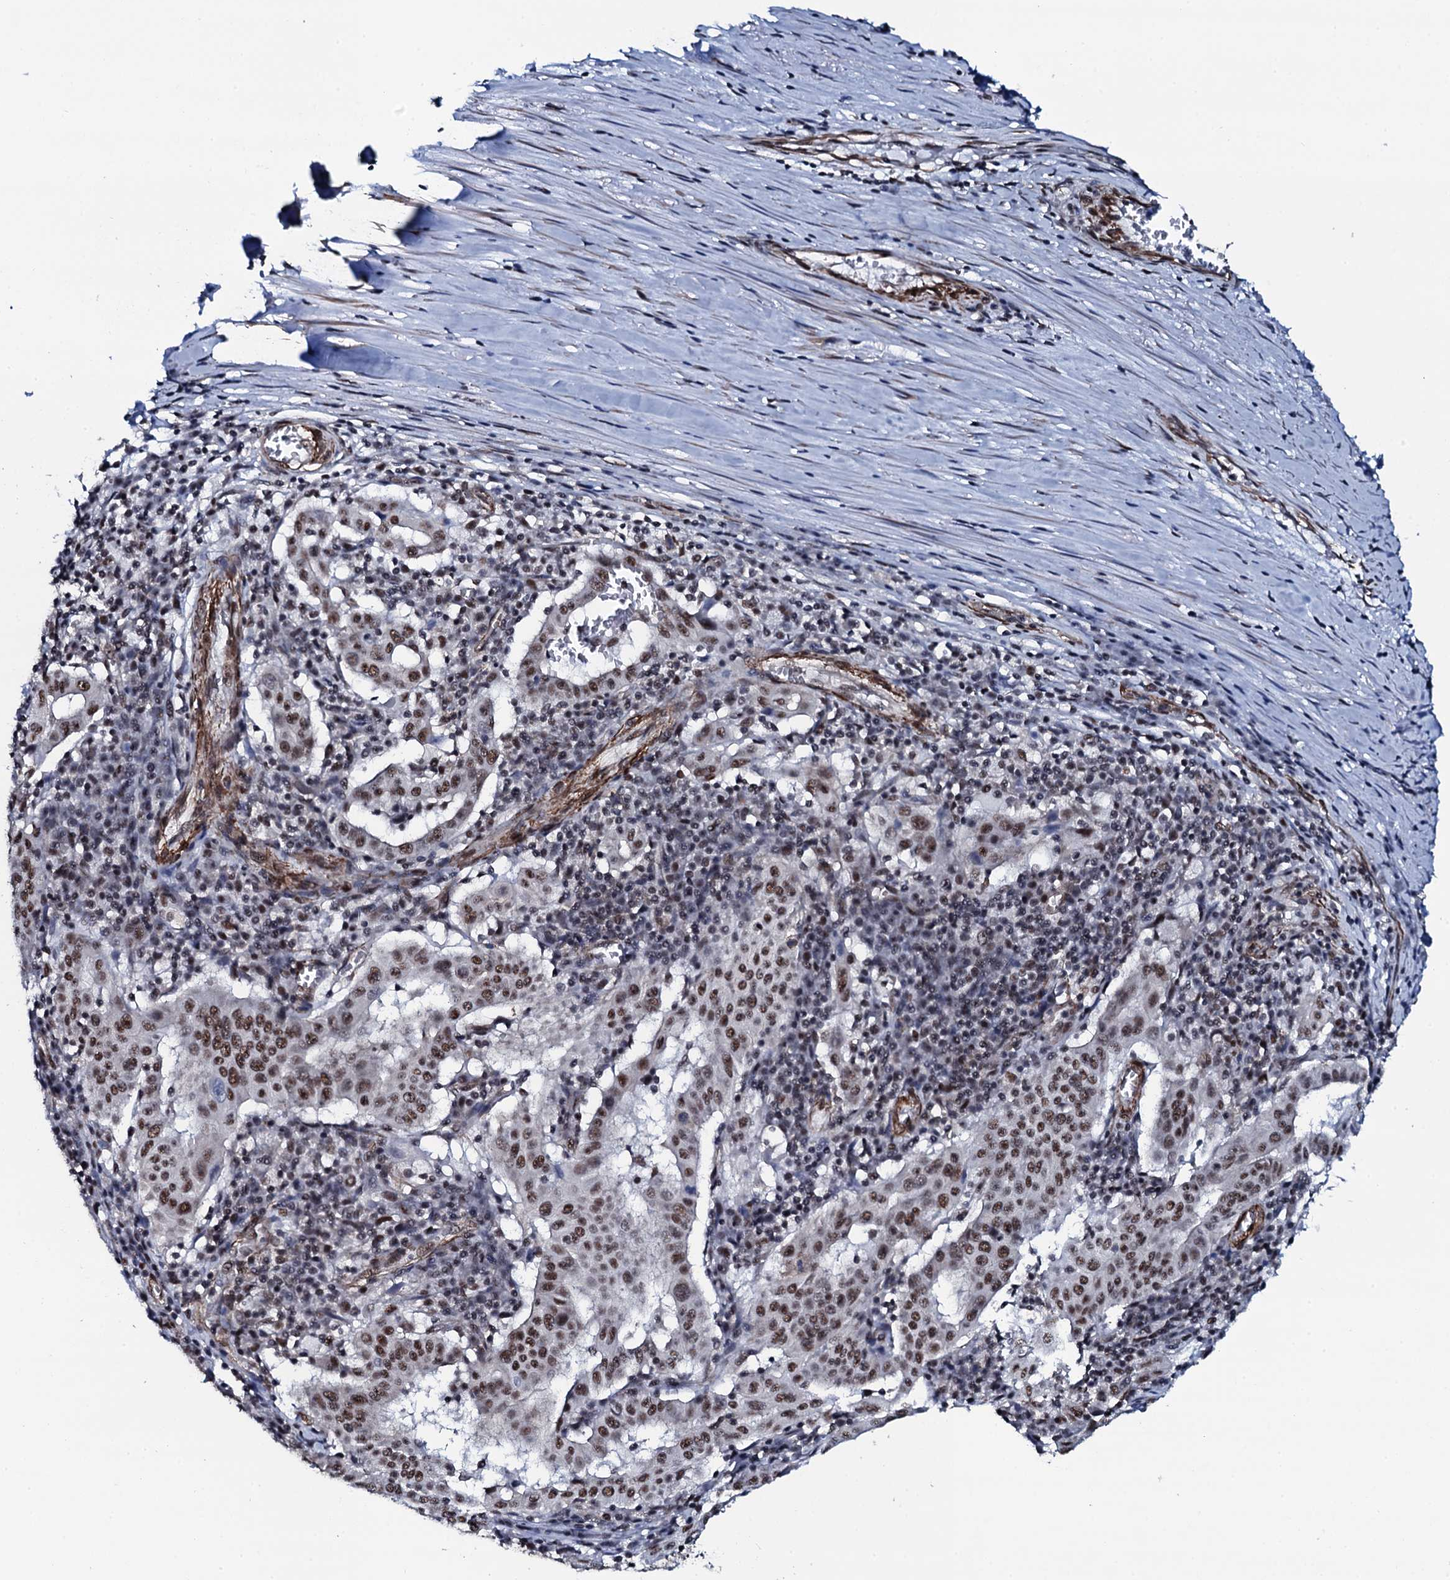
{"staining": {"intensity": "moderate", "quantity": ">75%", "location": "nuclear"}, "tissue": "pancreatic cancer", "cell_type": "Tumor cells", "image_type": "cancer", "snomed": [{"axis": "morphology", "description": "Adenocarcinoma, NOS"}, {"axis": "topography", "description": "Pancreas"}], "caption": "Immunohistochemistry (IHC) (DAB) staining of human pancreatic cancer (adenocarcinoma) shows moderate nuclear protein staining in approximately >75% of tumor cells.", "gene": "CWC15", "patient": {"sex": "male", "age": 63}}